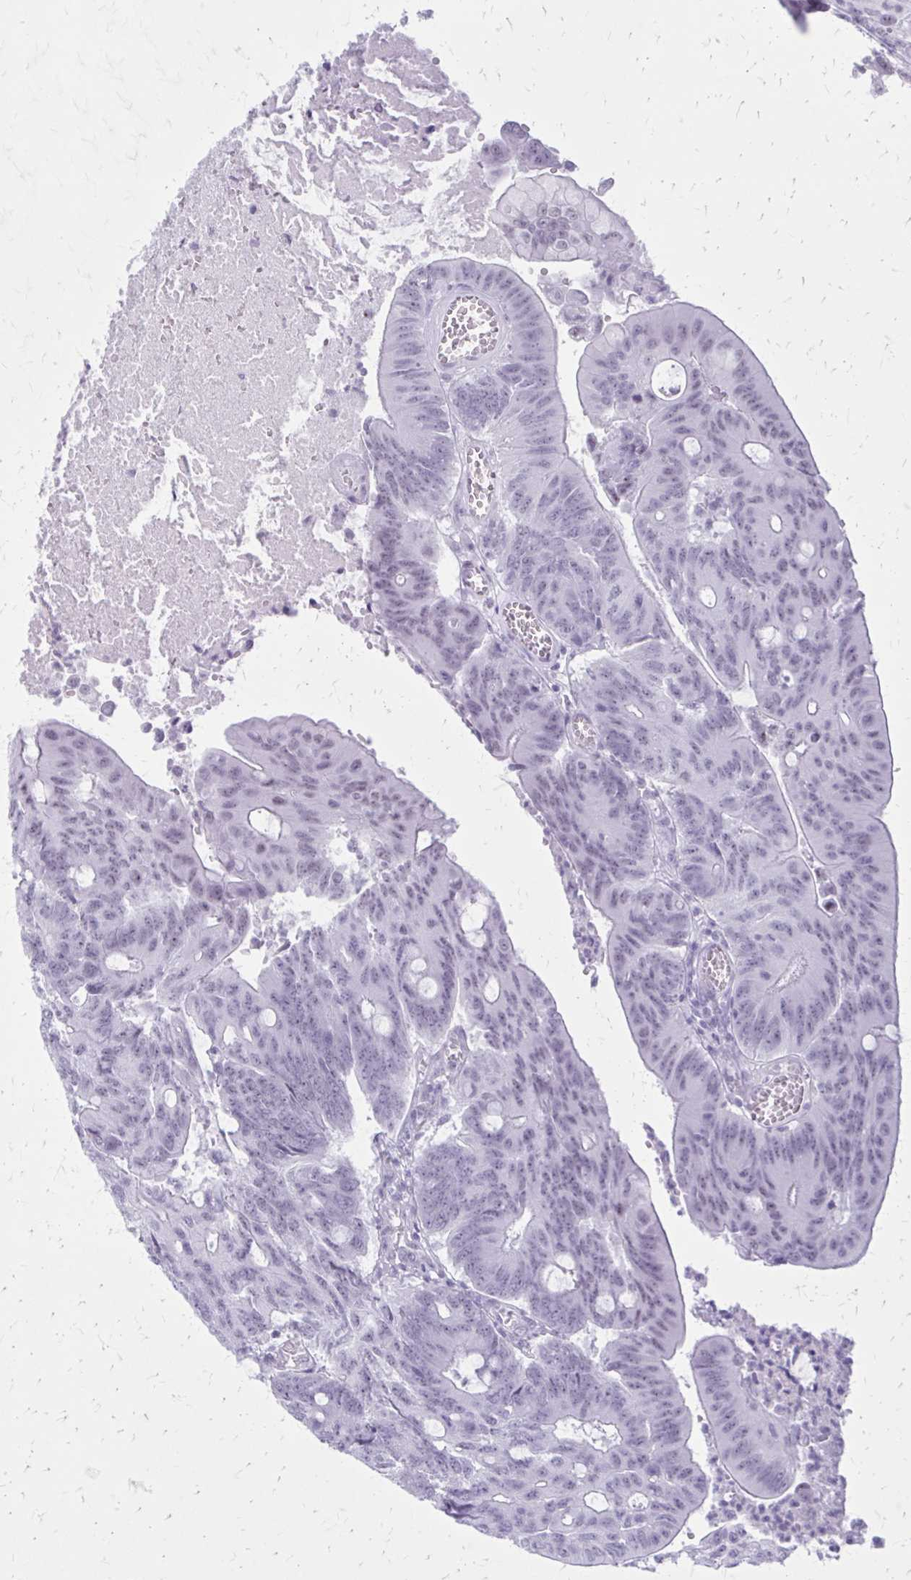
{"staining": {"intensity": "negative", "quantity": "none", "location": "none"}, "tissue": "colorectal cancer", "cell_type": "Tumor cells", "image_type": "cancer", "snomed": [{"axis": "morphology", "description": "Adenocarcinoma, NOS"}, {"axis": "topography", "description": "Colon"}], "caption": "An immunohistochemistry micrograph of colorectal adenocarcinoma is shown. There is no staining in tumor cells of colorectal adenocarcinoma.", "gene": "GAD1", "patient": {"sex": "male", "age": 65}}